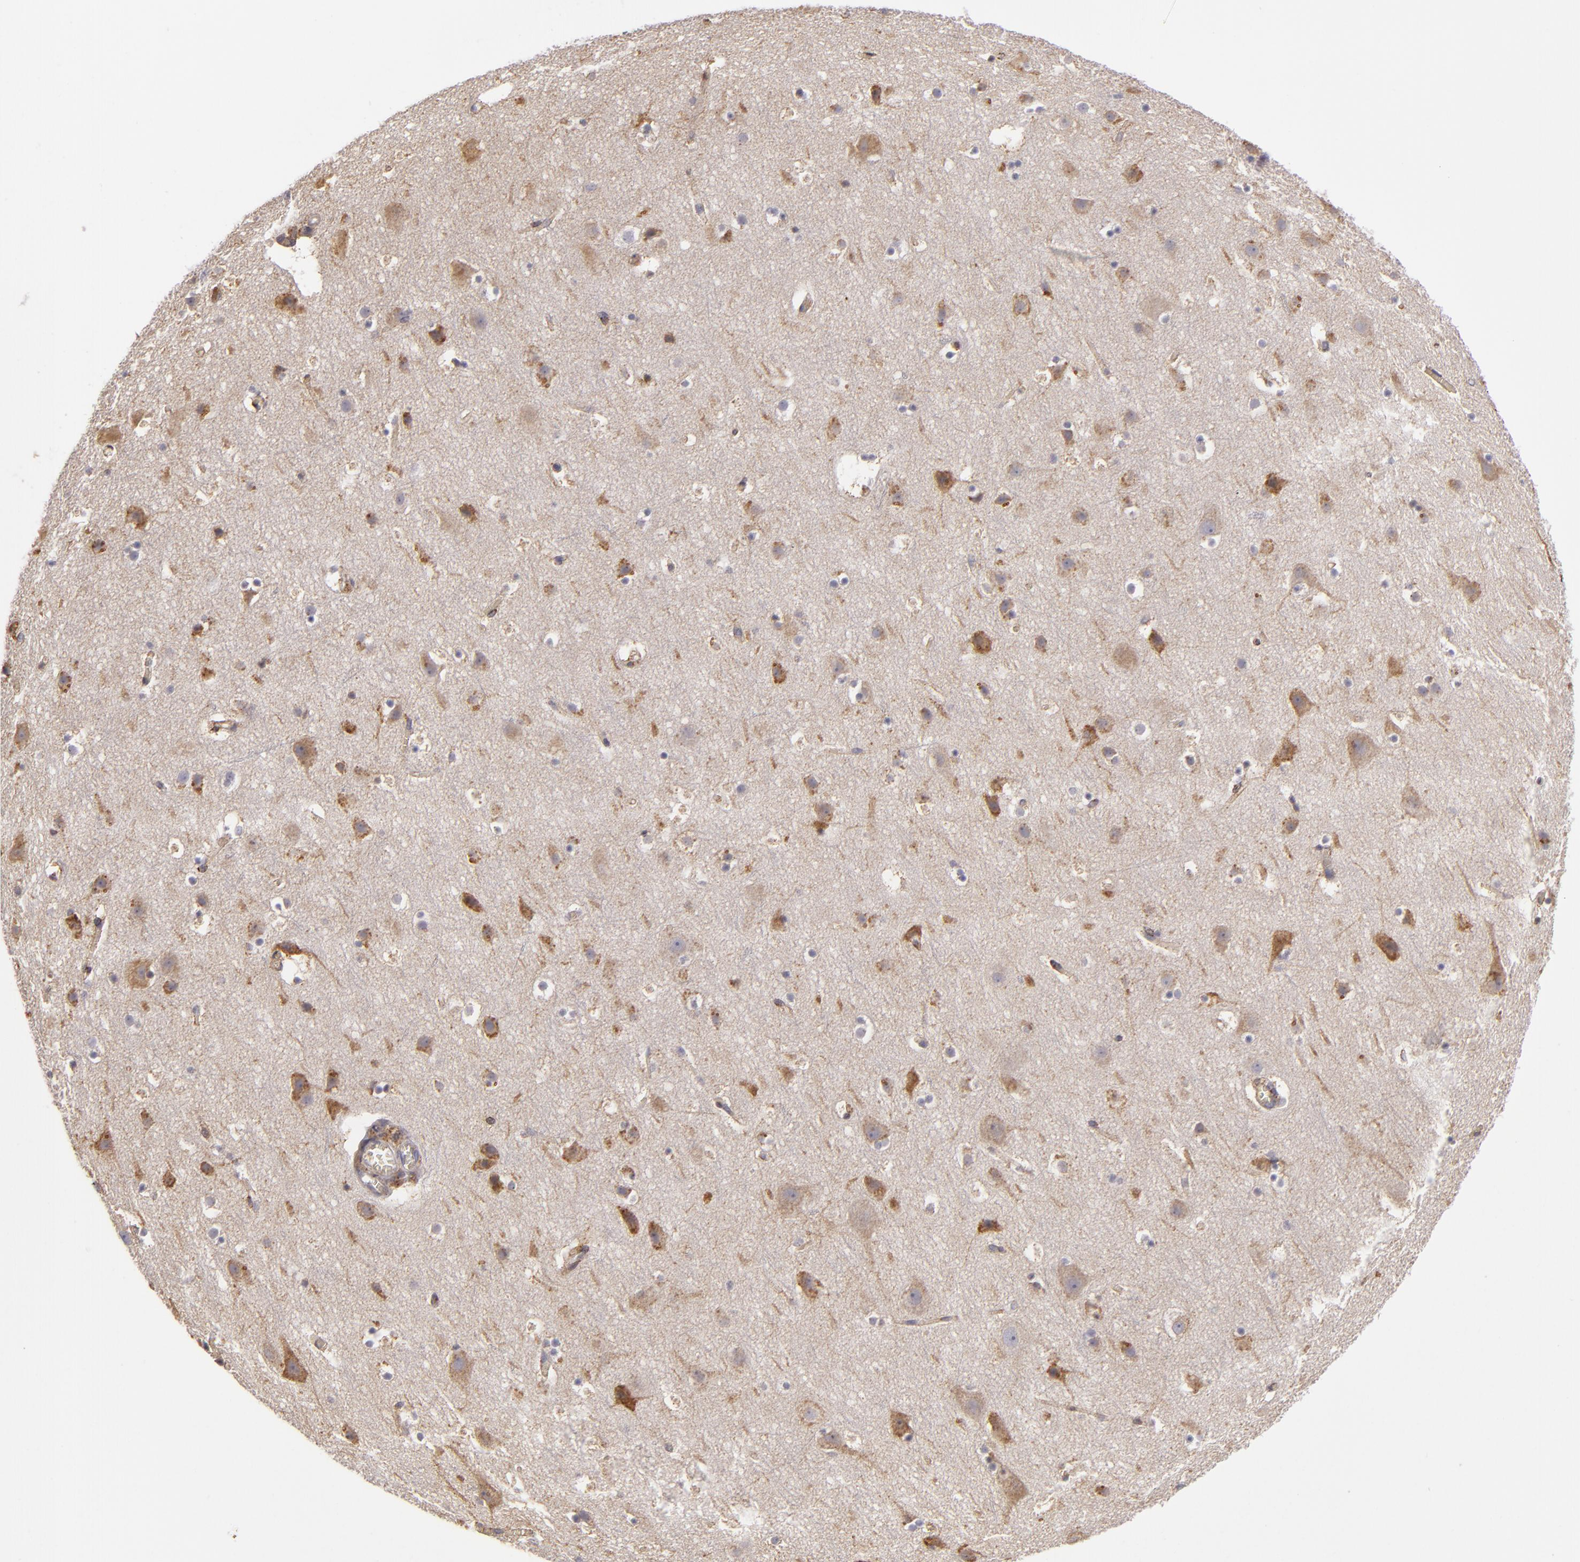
{"staining": {"intensity": "moderate", "quantity": ">75%", "location": "cytoplasmic/membranous"}, "tissue": "cerebral cortex", "cell_type": "Endothelial cells", "image_type": "normal", "snomed": [{"axis": "morphology", "description": "Normal tissue, NOS"}, {"axis": "topography", "description": "Cerebral cortex"}], "caption": "DAB (3,3'-diaminobenzidine) immunohistochemical staining of normal cerebral cortex reveals moderate cytoplasmic/membranous protein positivity in about >75% of endothelial cells.", "gene": "CFB", "patient": {"sex": "male", "age": 45}}